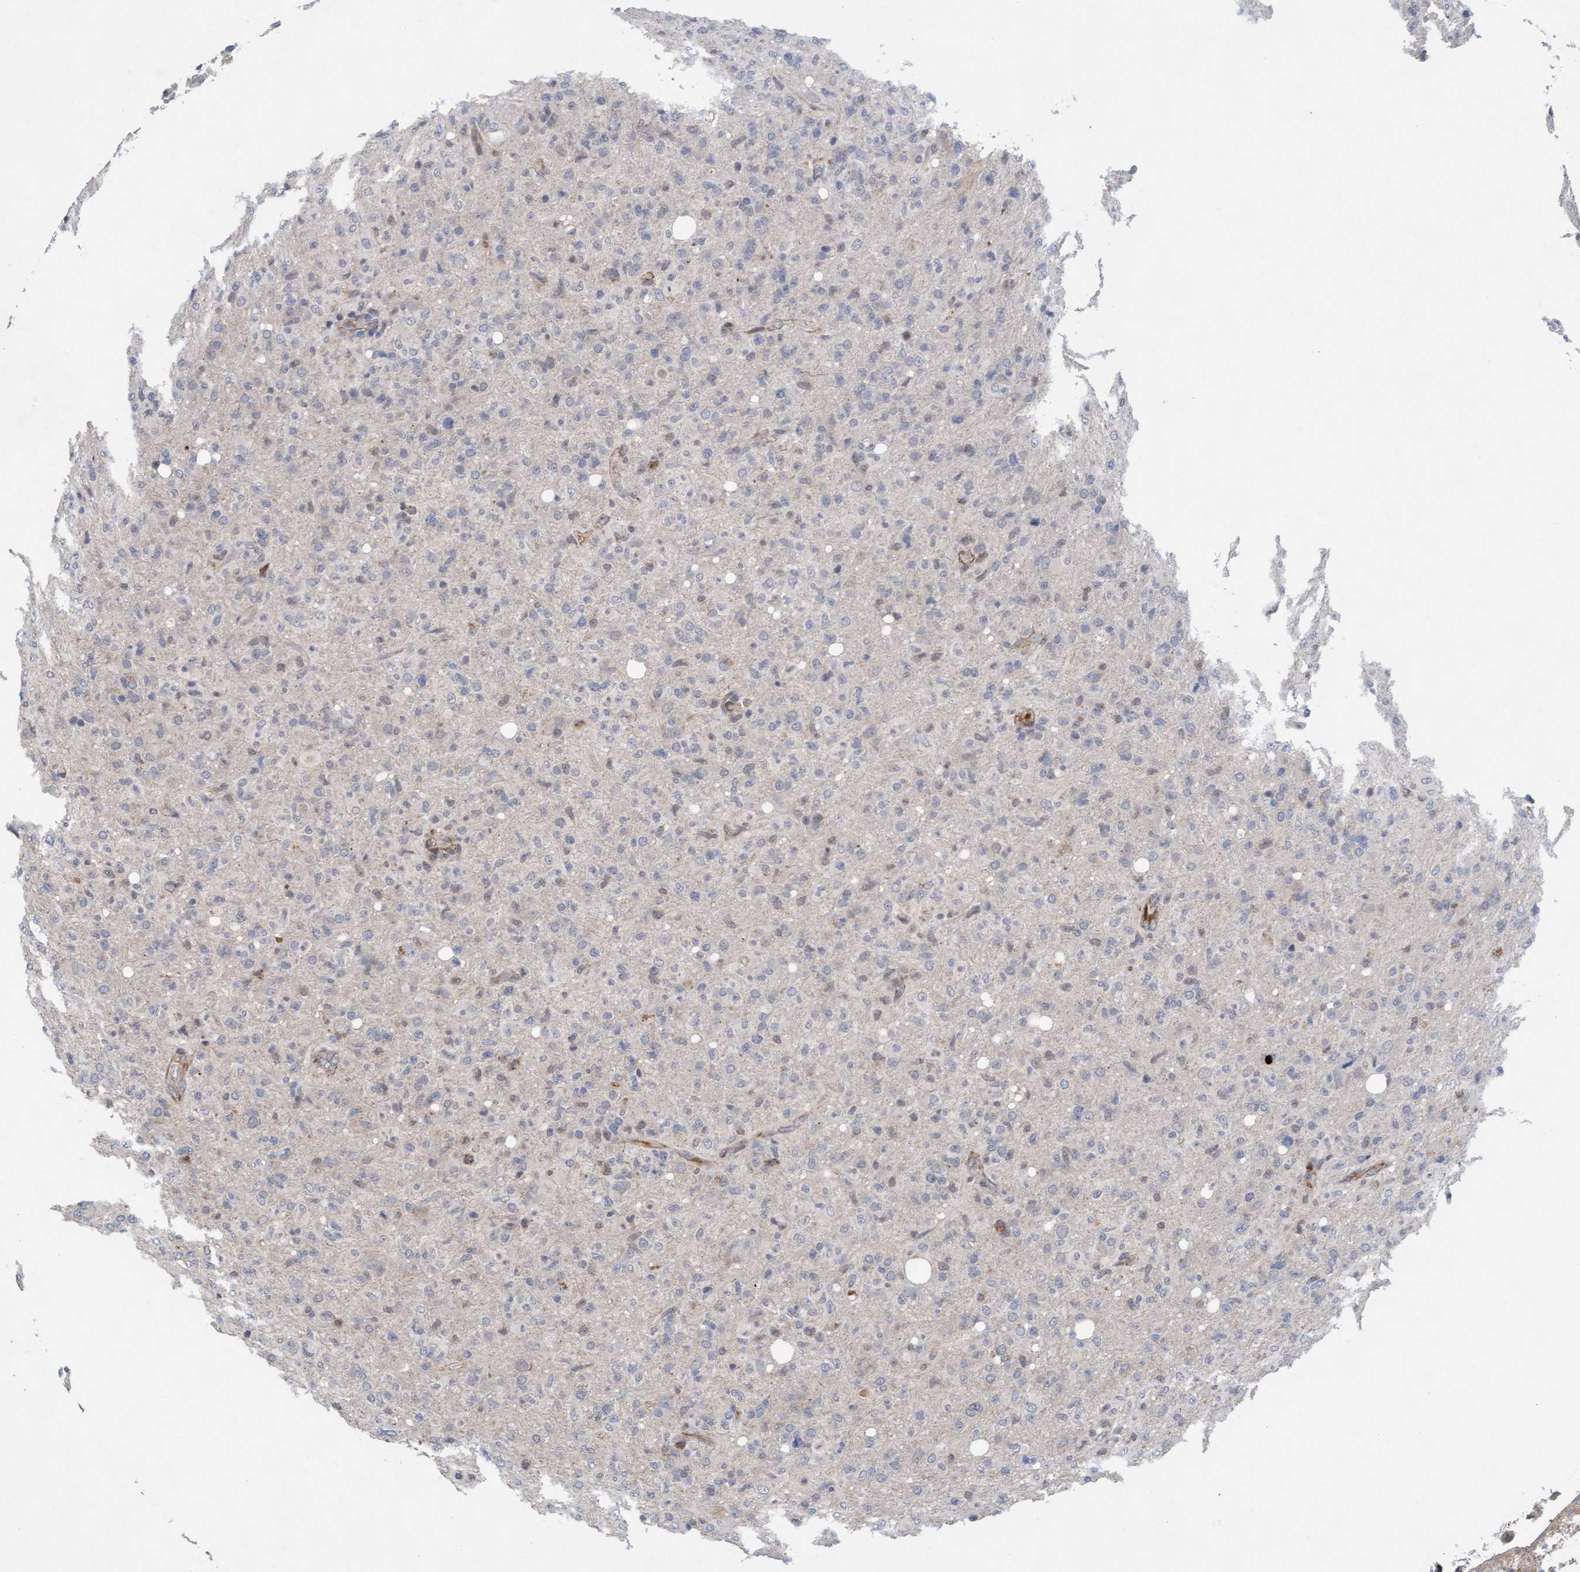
{"staining": {"intensity": "negative", "quantity": "none", "location": "none"}, "tissue": "glioma", "cell_type": "Tumor cells", "image_type": "cancer", "snomed": [{"axis": "morphology", "description": "Glioma, malignant, High grade"}, {"axis": "topography", "description": "Brain"}], "caption": "A high-resolution histopathology image shows immunohistochemistry (IHC) staining of malignant high-grade glioma, which demonstrates no significant expression in tumor cells.", "gene": "TMEM70", "patient": {"sex": "female", "age": 57}}